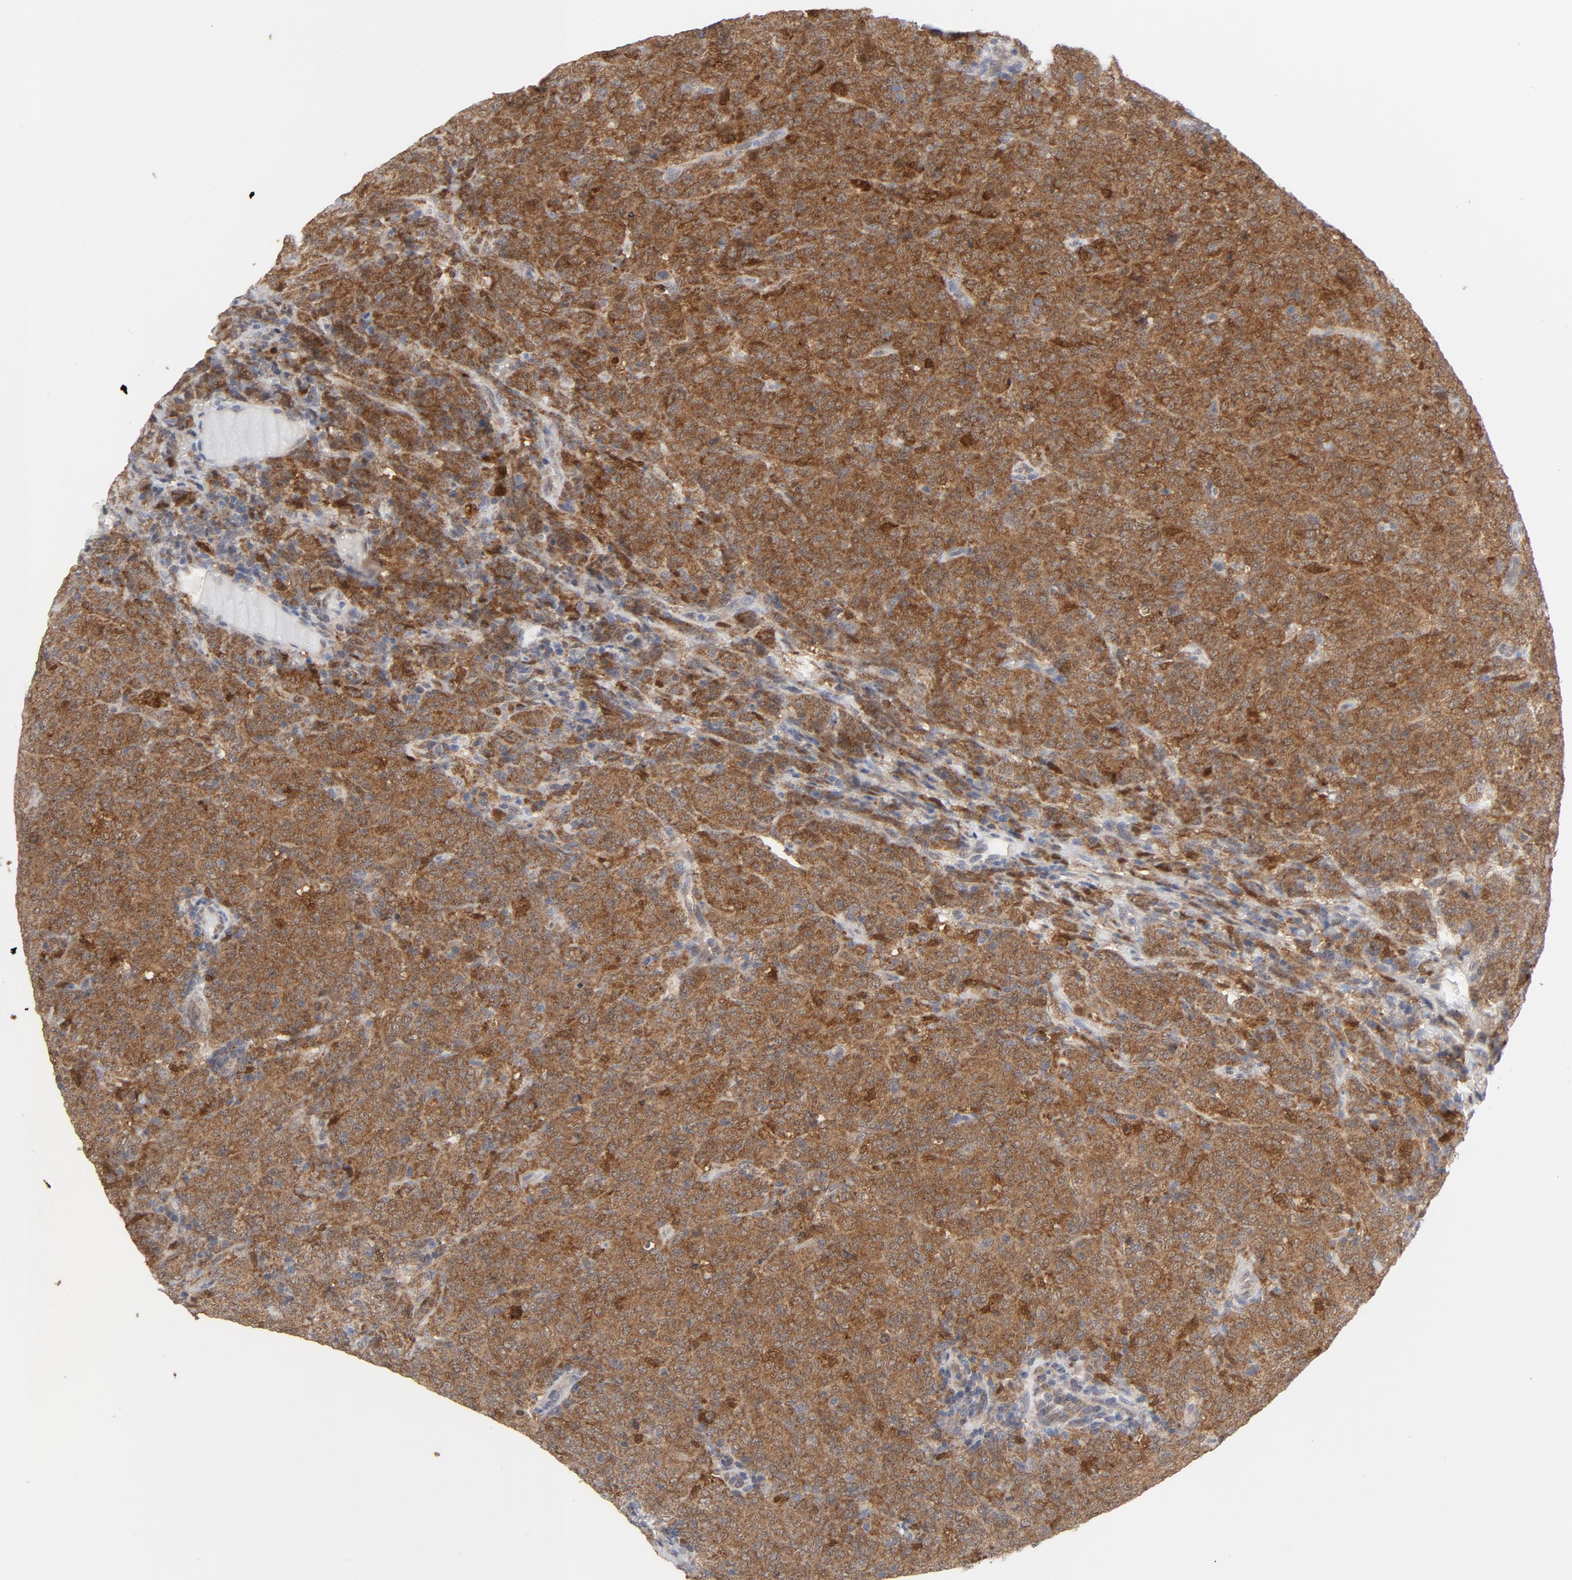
{"staining": {"intensity": "moderate", "quantity": ">75%", "location": "cytoplasmic/membranous"}, "tissue": "lymphoma", "cell_type": "Tumor cells", "image_type": "cancer", "snomed": [{"axis": "morphology", "description": "Malignant lymphoma, non-Hodgkin's type, High grade"}, {"axis": "topography", "description": "Tonsil"}], "caption": "Immunohistochemistry staining of malignant lymphoma, non-Hodgkin's type (high-grade), which exhibits medium levels of moderate cytoplasmic/membranous staining in approximately >75% of tumor cells indicating moderate cytoplasmic/membranous protein staining. The staining was performed using DAB (brown) for protein detection and nuclei were counterstained in hematoxylin (blue).", "gene": "PRDX1", "patient": {"sex": "female", "age": 36}}